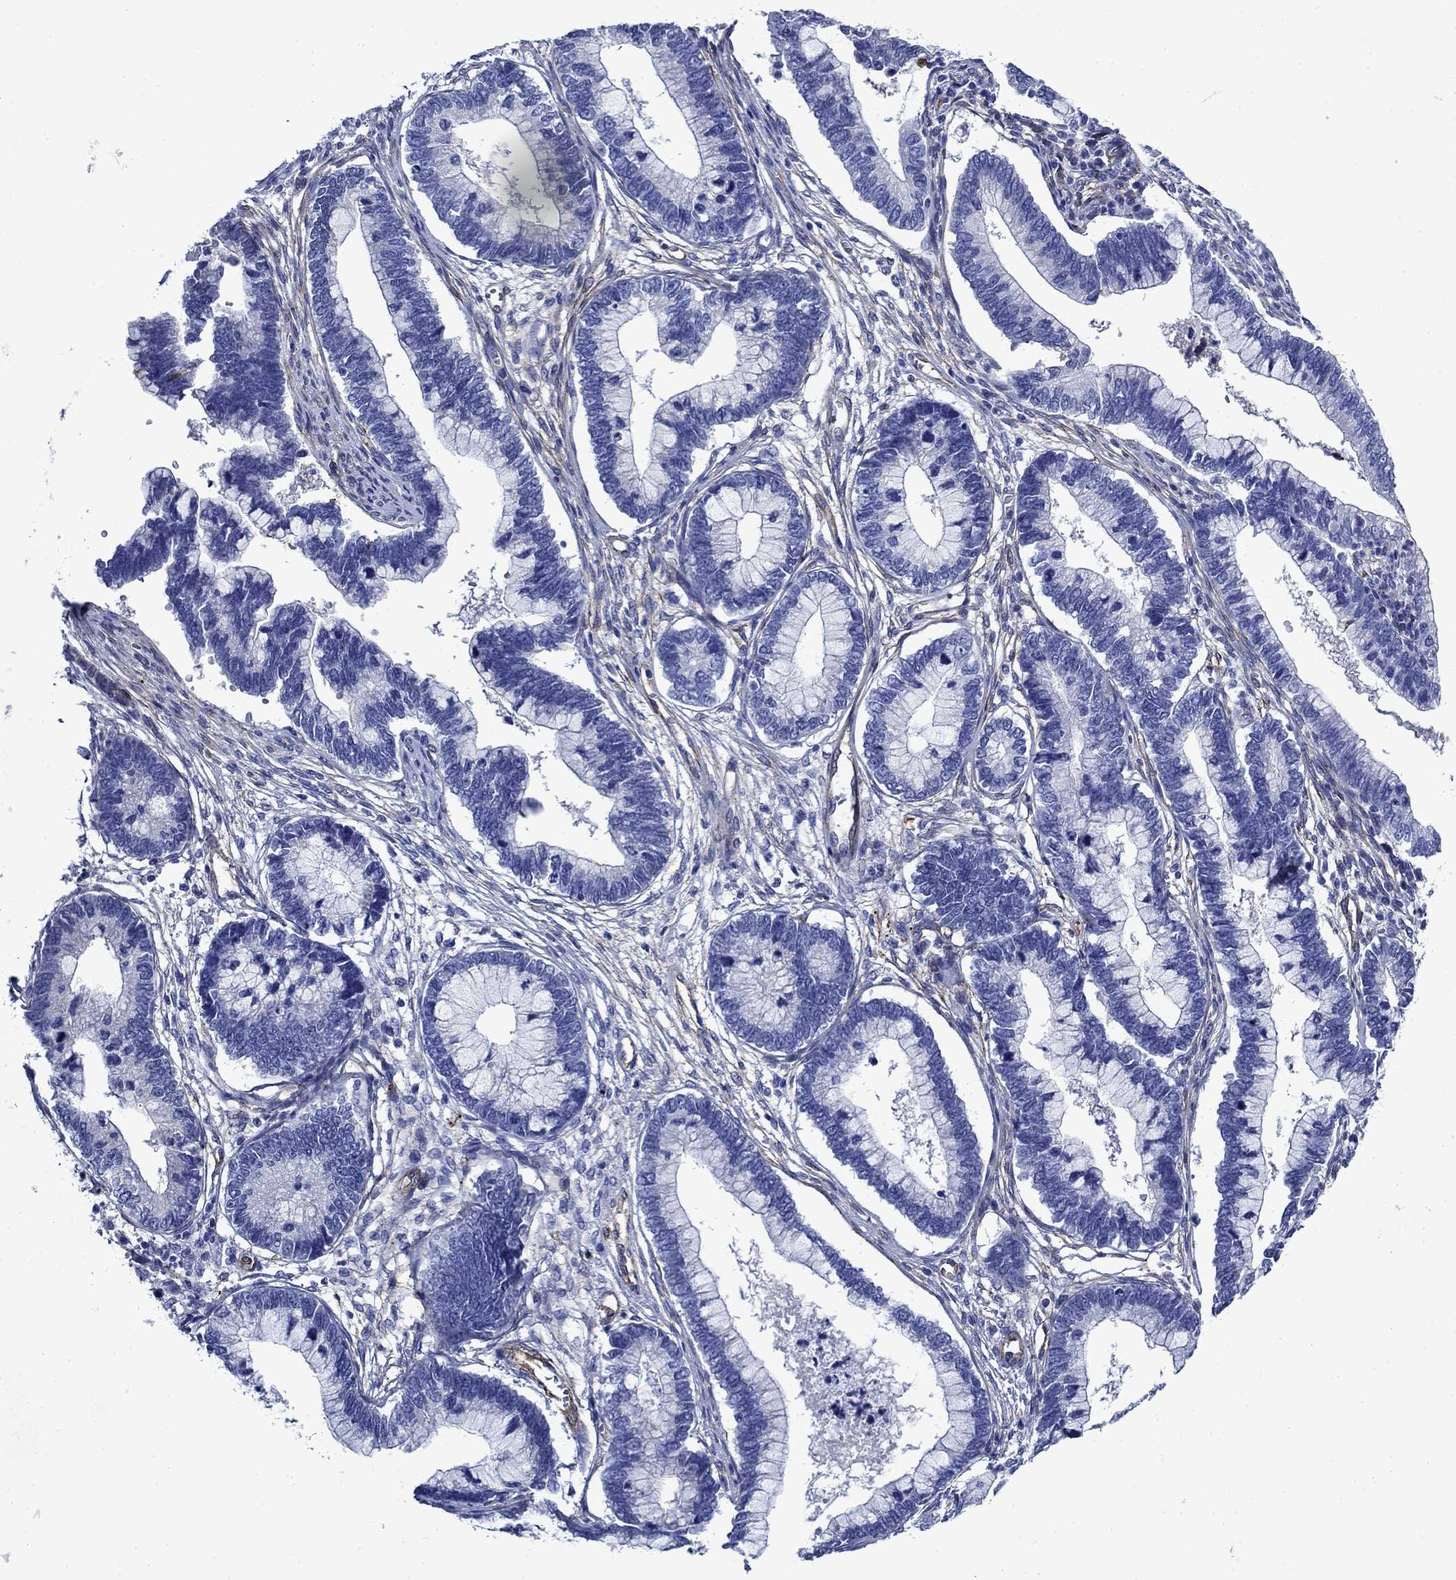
{"staining": {"intensity": "negative", "quantity": "none", "location": "none"}, "tissue": "cervical cancer", "cell_type": "Tumor cells", "image_type": "cancer", "snomed": [{"axis": "morphology", "description": "Adenocarcinoma, NOS"}, {"axis": "topography", "description": "Cervix"}], "caption": "An immunohistochemistry photomicrograph of cervical cancer is shown. There is no staining in tumor cells of cervical cancer.", "gene": "VTN", "patient": {"sex": "female", "age": 44}}